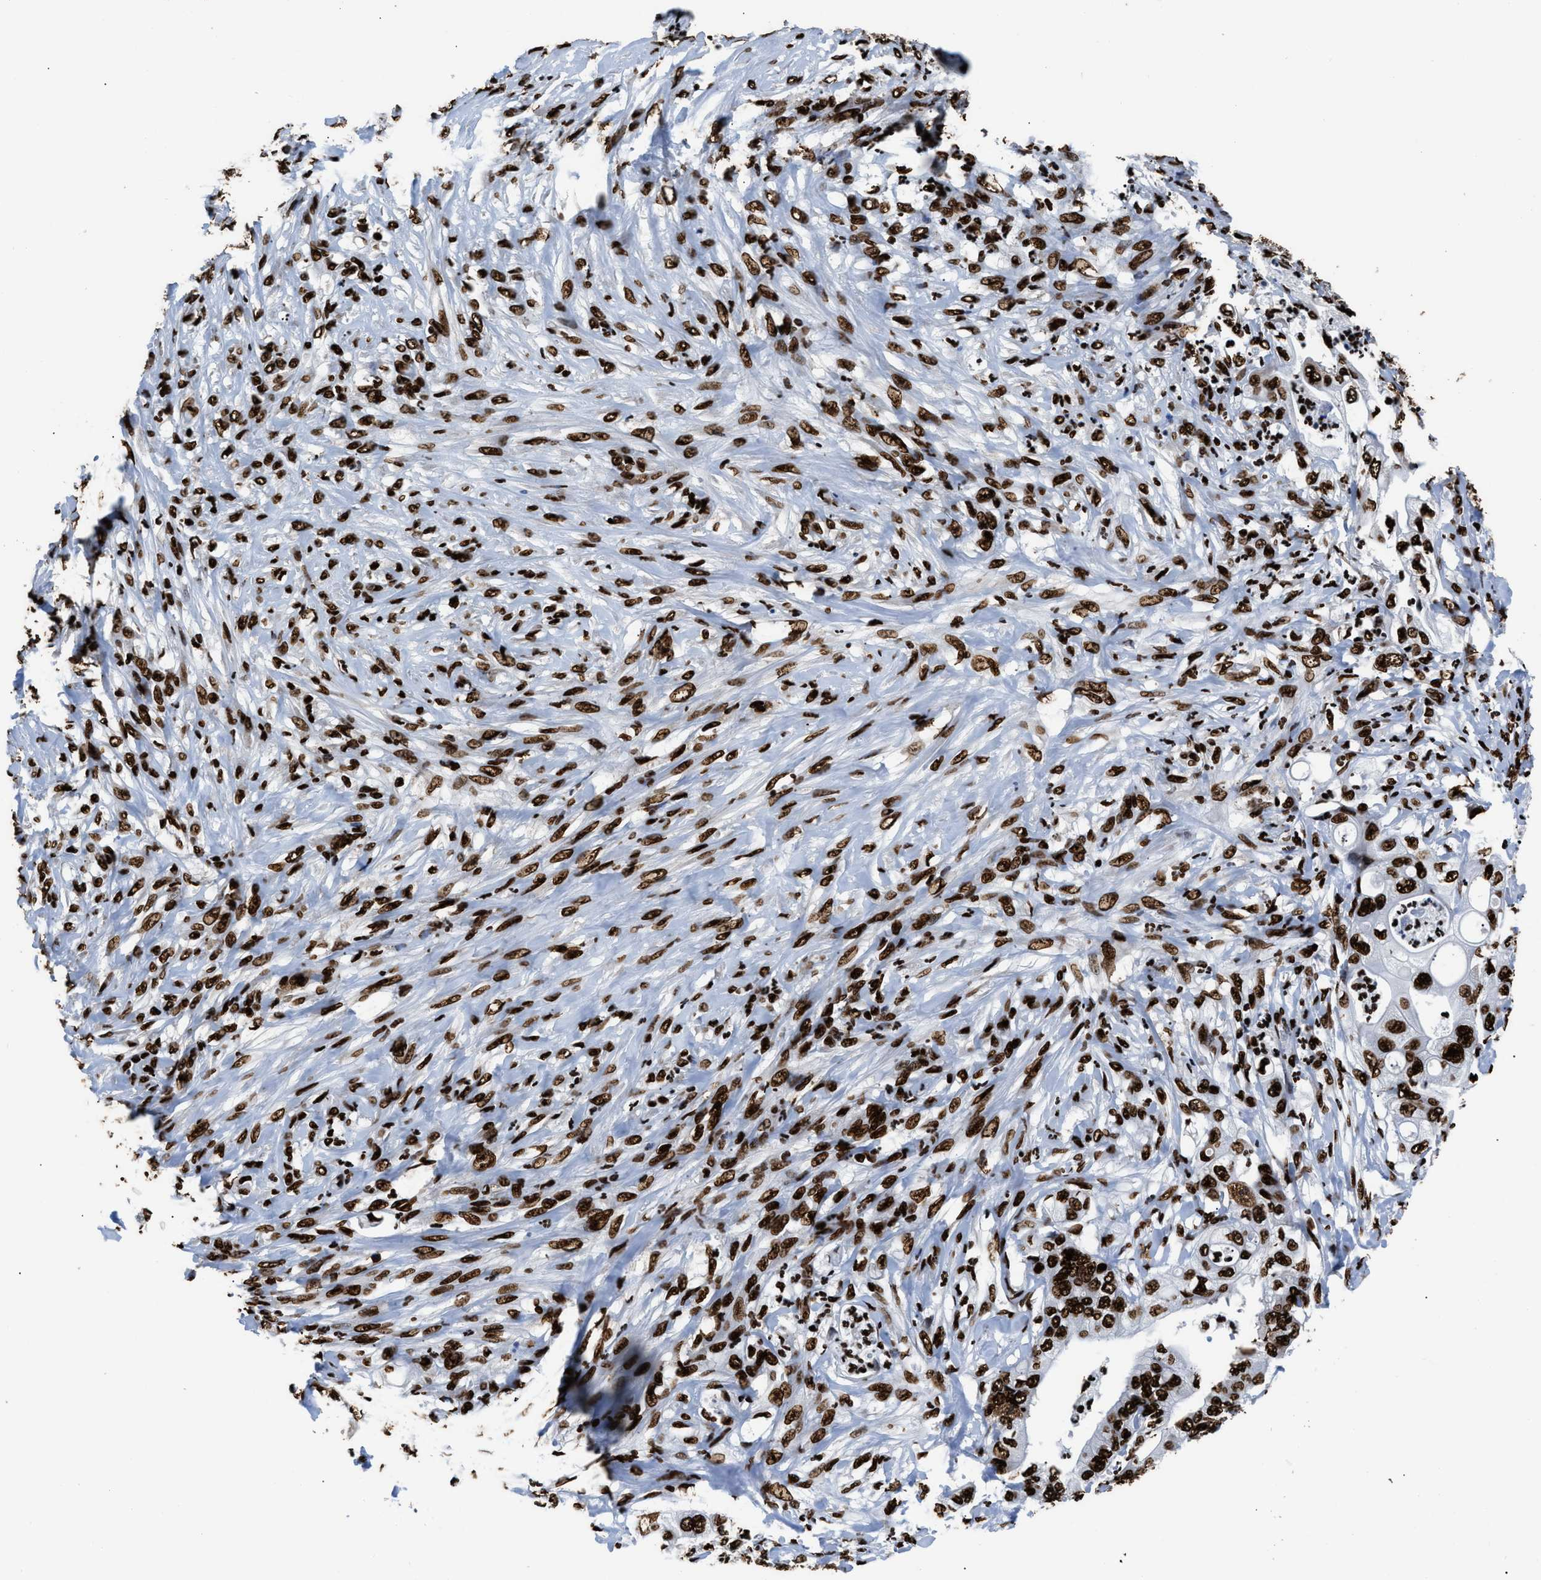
{"staining": {"intensity": "strong", "quantity": ">75%", "location": "nuclear"}, "tissue": "stomach cancer", "cell_type": "Tumor cells", "image_type": "cancer", "snomed": [{"axis": "morphology", "description": "Adenocarcinoma, NOS"}, {"axis": "topography", "description": "Stomach"}], "caption": "Stomach adenocarcinoma was stained to show a protein in brown. There is high levels of strong nuclear expression in about >75% of tumor cells.", "gene": "HNRNPM", "patient": {"sex": "female", "age": 73}}